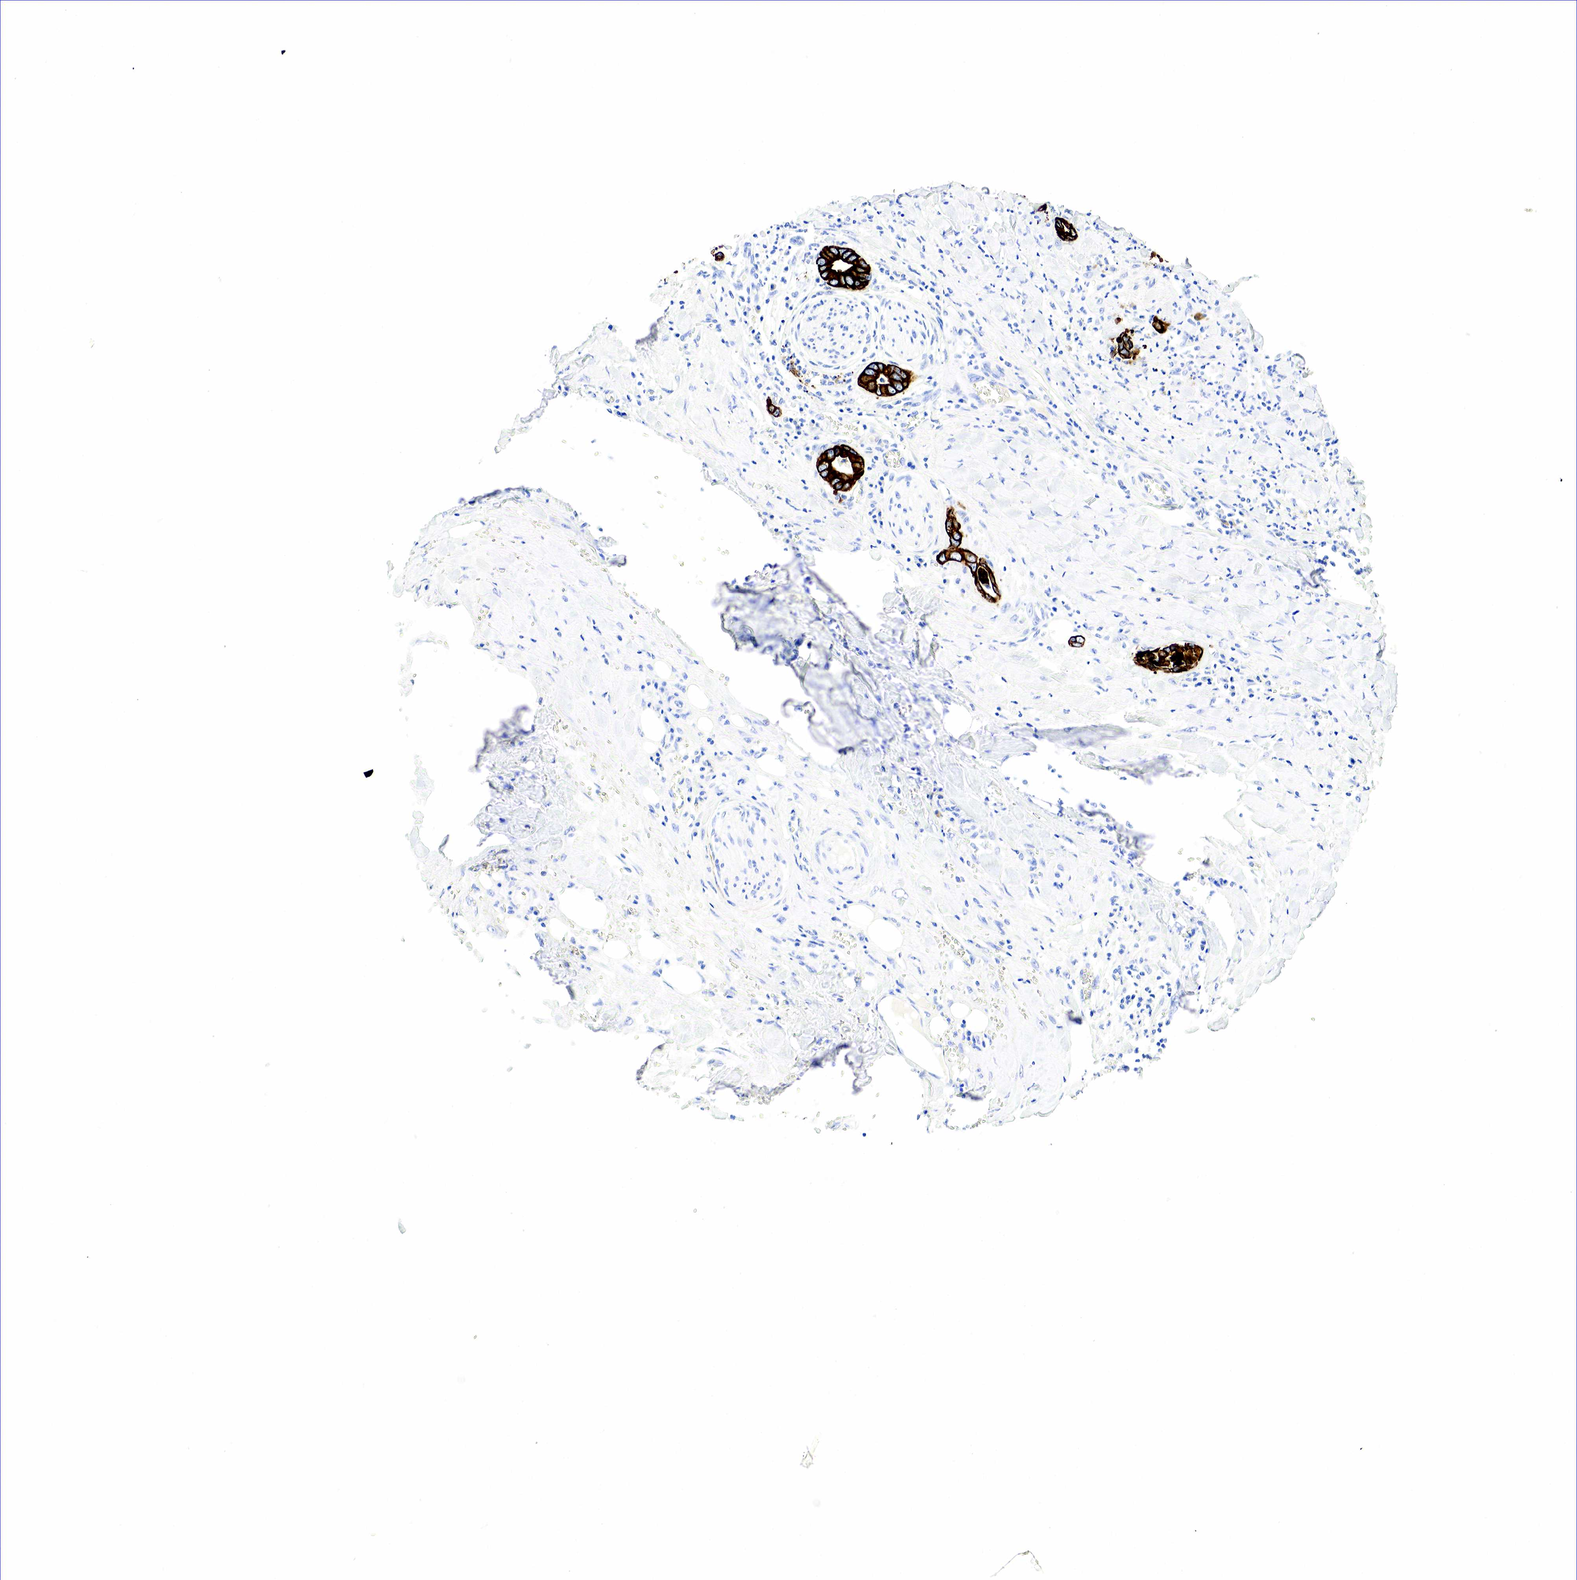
{"staining": {"intensity": "strong", "quantity": ">75%", "location": "cytoplasmic/membranous"}, "tissue": "pancreatic cancer", "cell_type": "Tumor cells", "image_type": "cancer", "snomed": [{"axis": "morphology", "description": "Adenocarcinoma, NOS"}, {"axis": "topography", "description": "Pancreas"}], "caption": "DAB immunohistochemical staining of adenocarcinoma (pancreatic) exhibits strong cytoplasmic/membranous protein expression in about >75% of tumor cells.", "gene": "KRT18", "patient": {"sex": "male", "age": 69}}